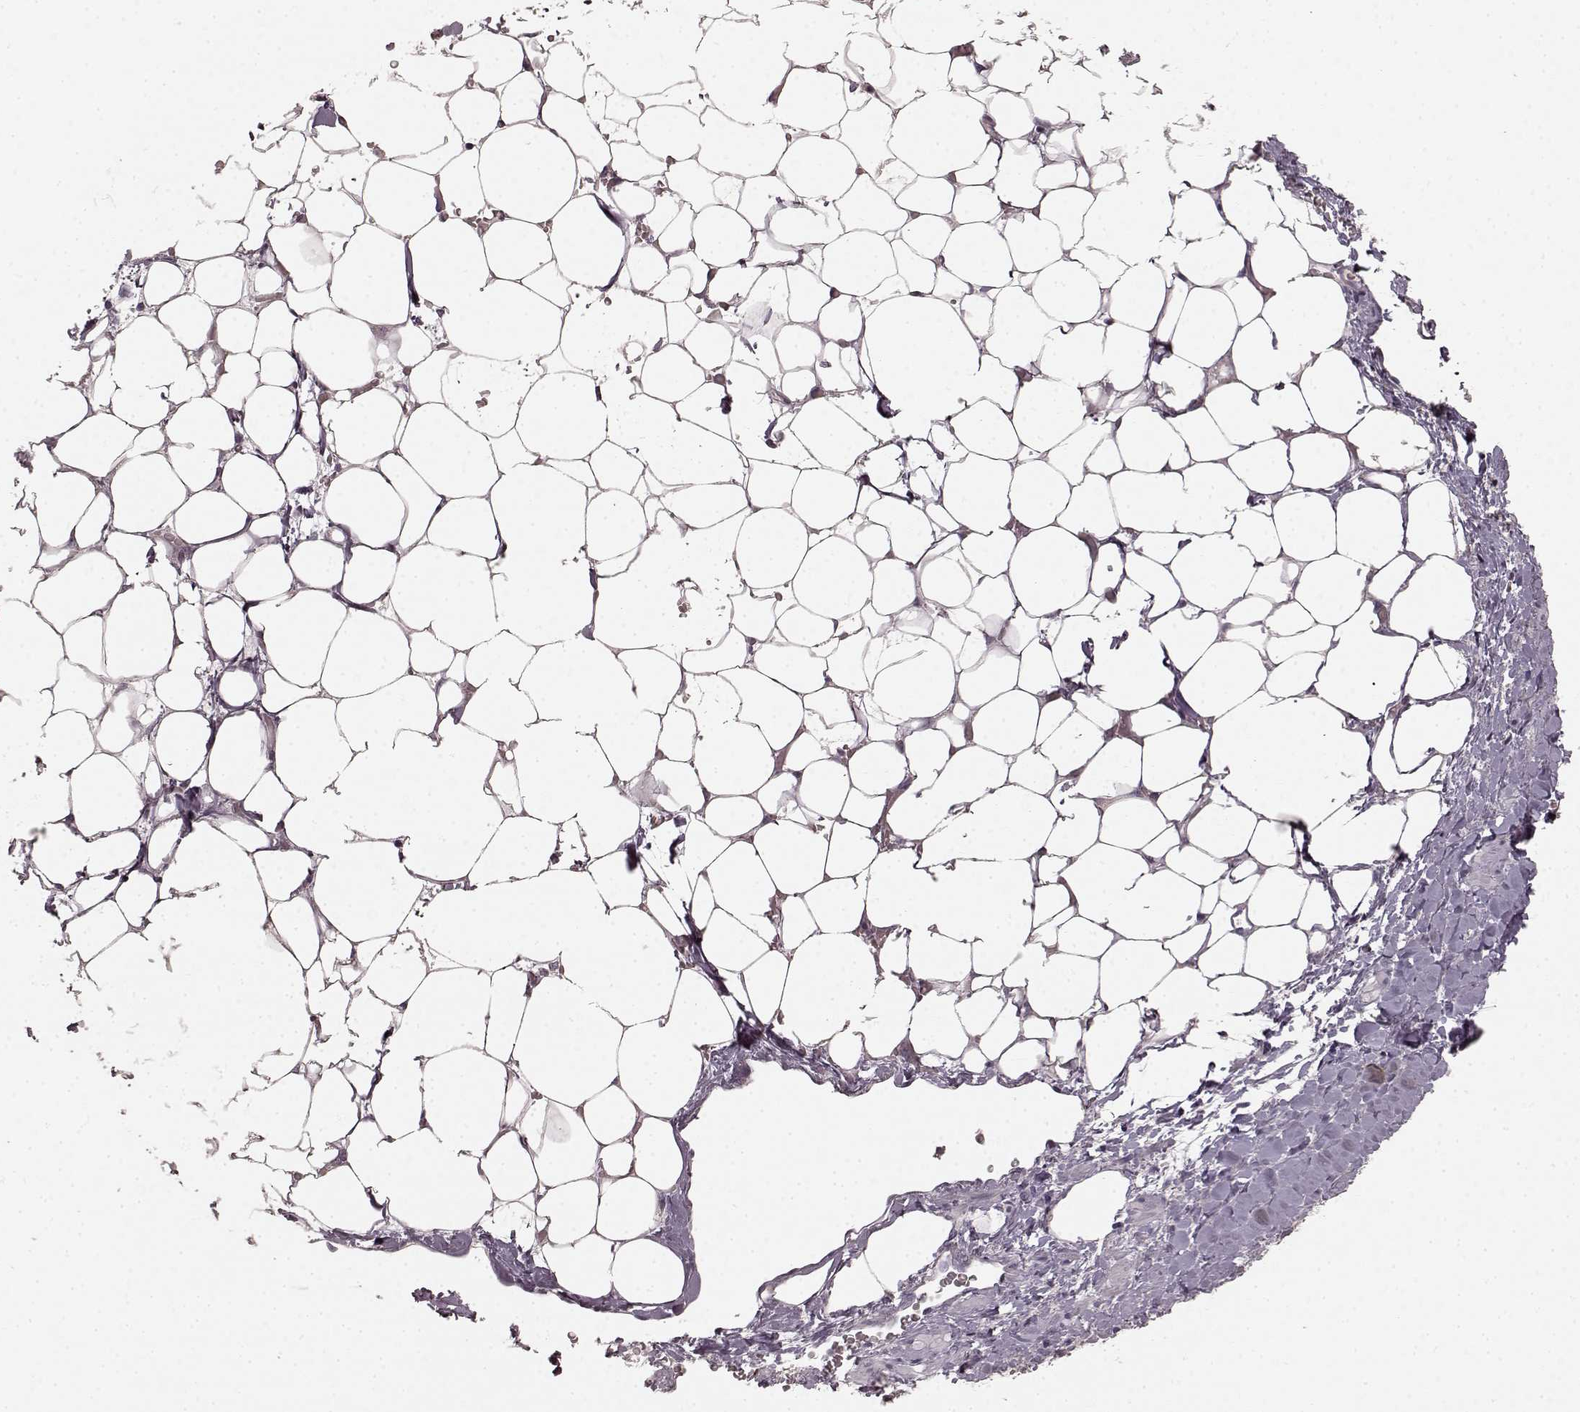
{"staining": {"intensity": "moderate", "quantity": "<25%", "location": "nuclear"}, "tissue": "adrenal gland", "cell_type": "Glandular cells", "image_type": "normal", "snomed": [{"axis": "morphology", "description": "Normal tissue, NOS"}, {"axis": "topography", "description": "Adrenal gland"}], "caption": "Adrenal gland stained with immunohistochemistry shows moderate nuclear positivity in about <25% of glandular cells. (DAB (3,3'-diaminobenzidine) = brown stain, brightfield microscopy at high magnification).", "gene": "CCNA2", "patient": {"sex": "male", "age": 53}}